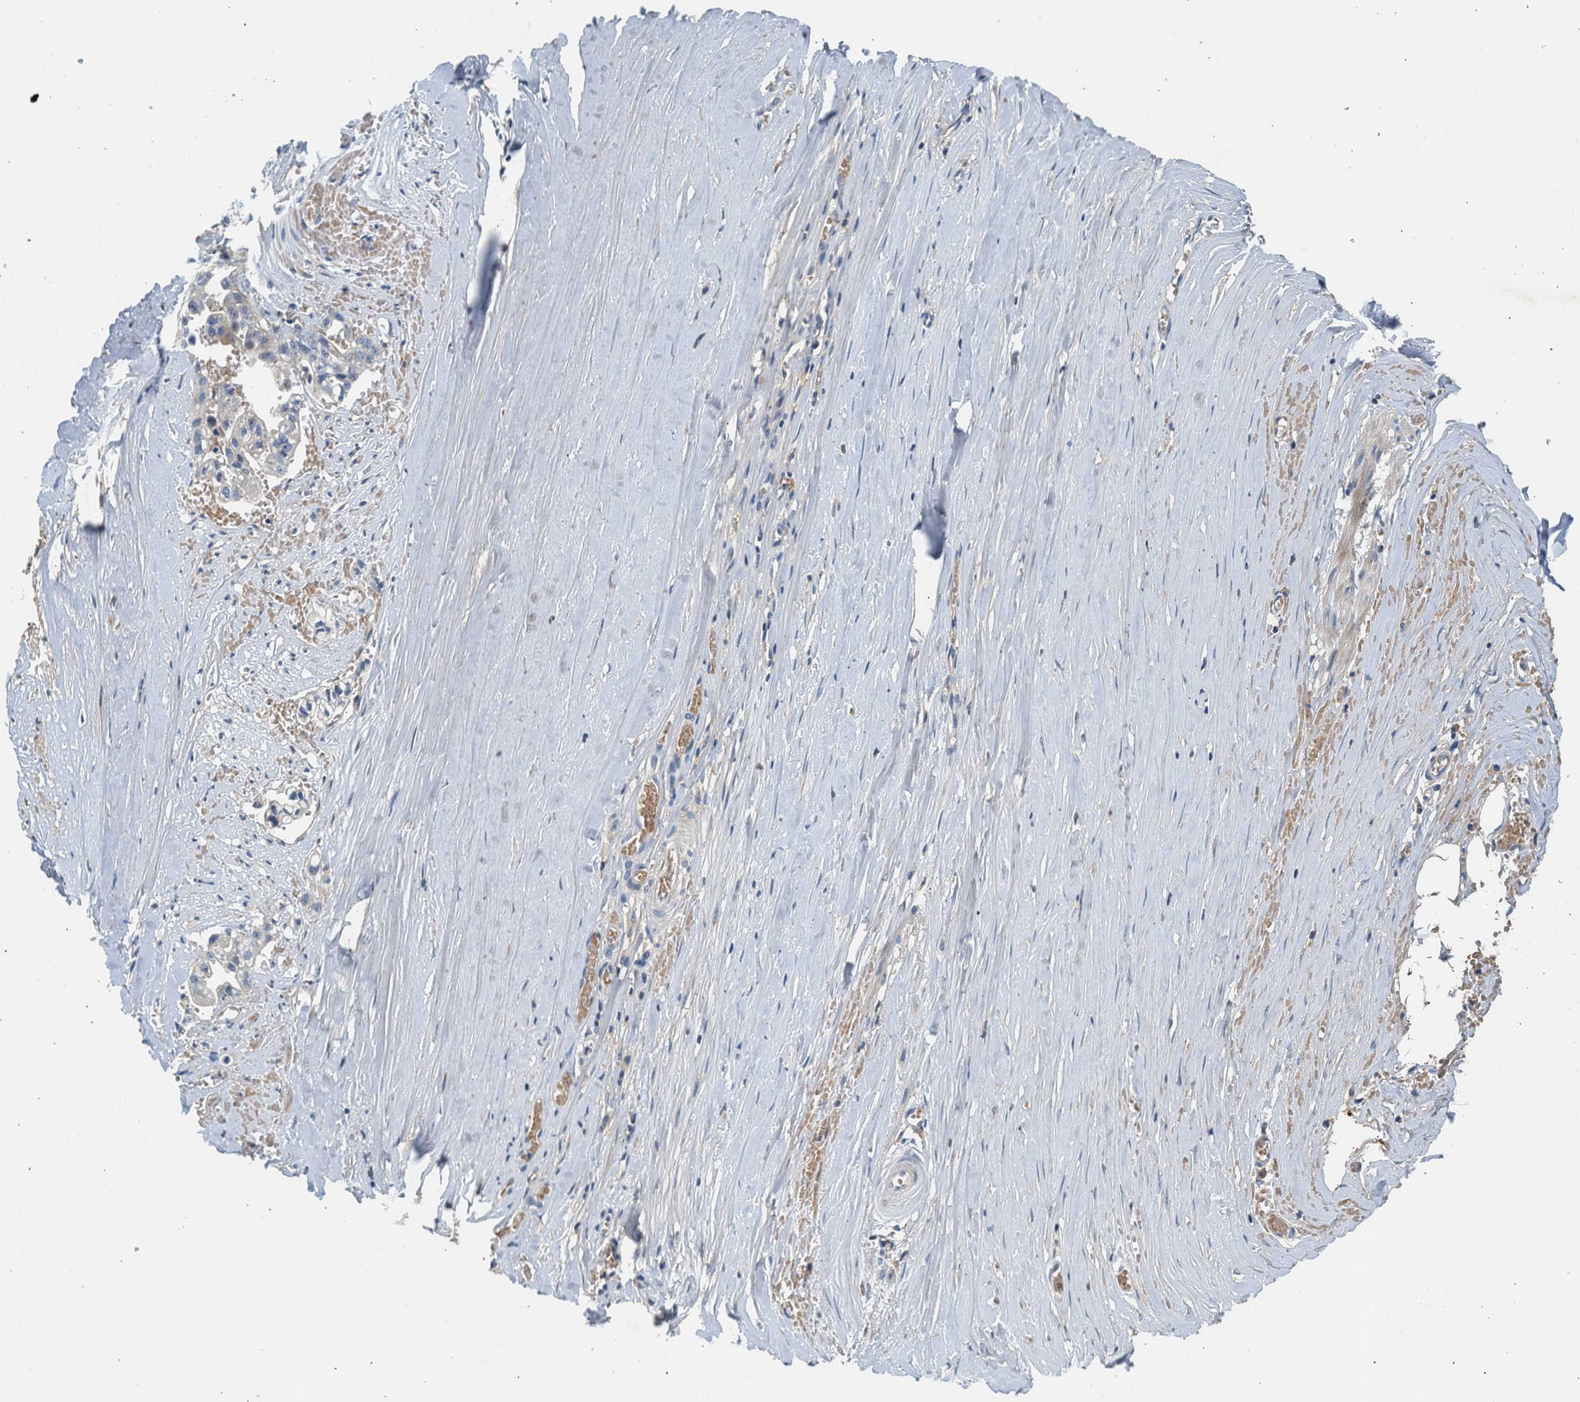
{"staining": {"intensity": "negative", "quantity": "none", "location": "none"}, "tissue": "liver cancer", "cell_type": "Tumor cells", "image_type": "cancer", "snomed": [{"axis": "morphology", "description": "Cholangiocarcinoma"}, {"axis": "topography", "description": "Liver"}], "caption": "A histopathology image of human cholangiocarcinoma (liver) is negative for staining in tumor cells.", "gene": "RWDD2B", "patient": {"sex": "female", "age": 70}}